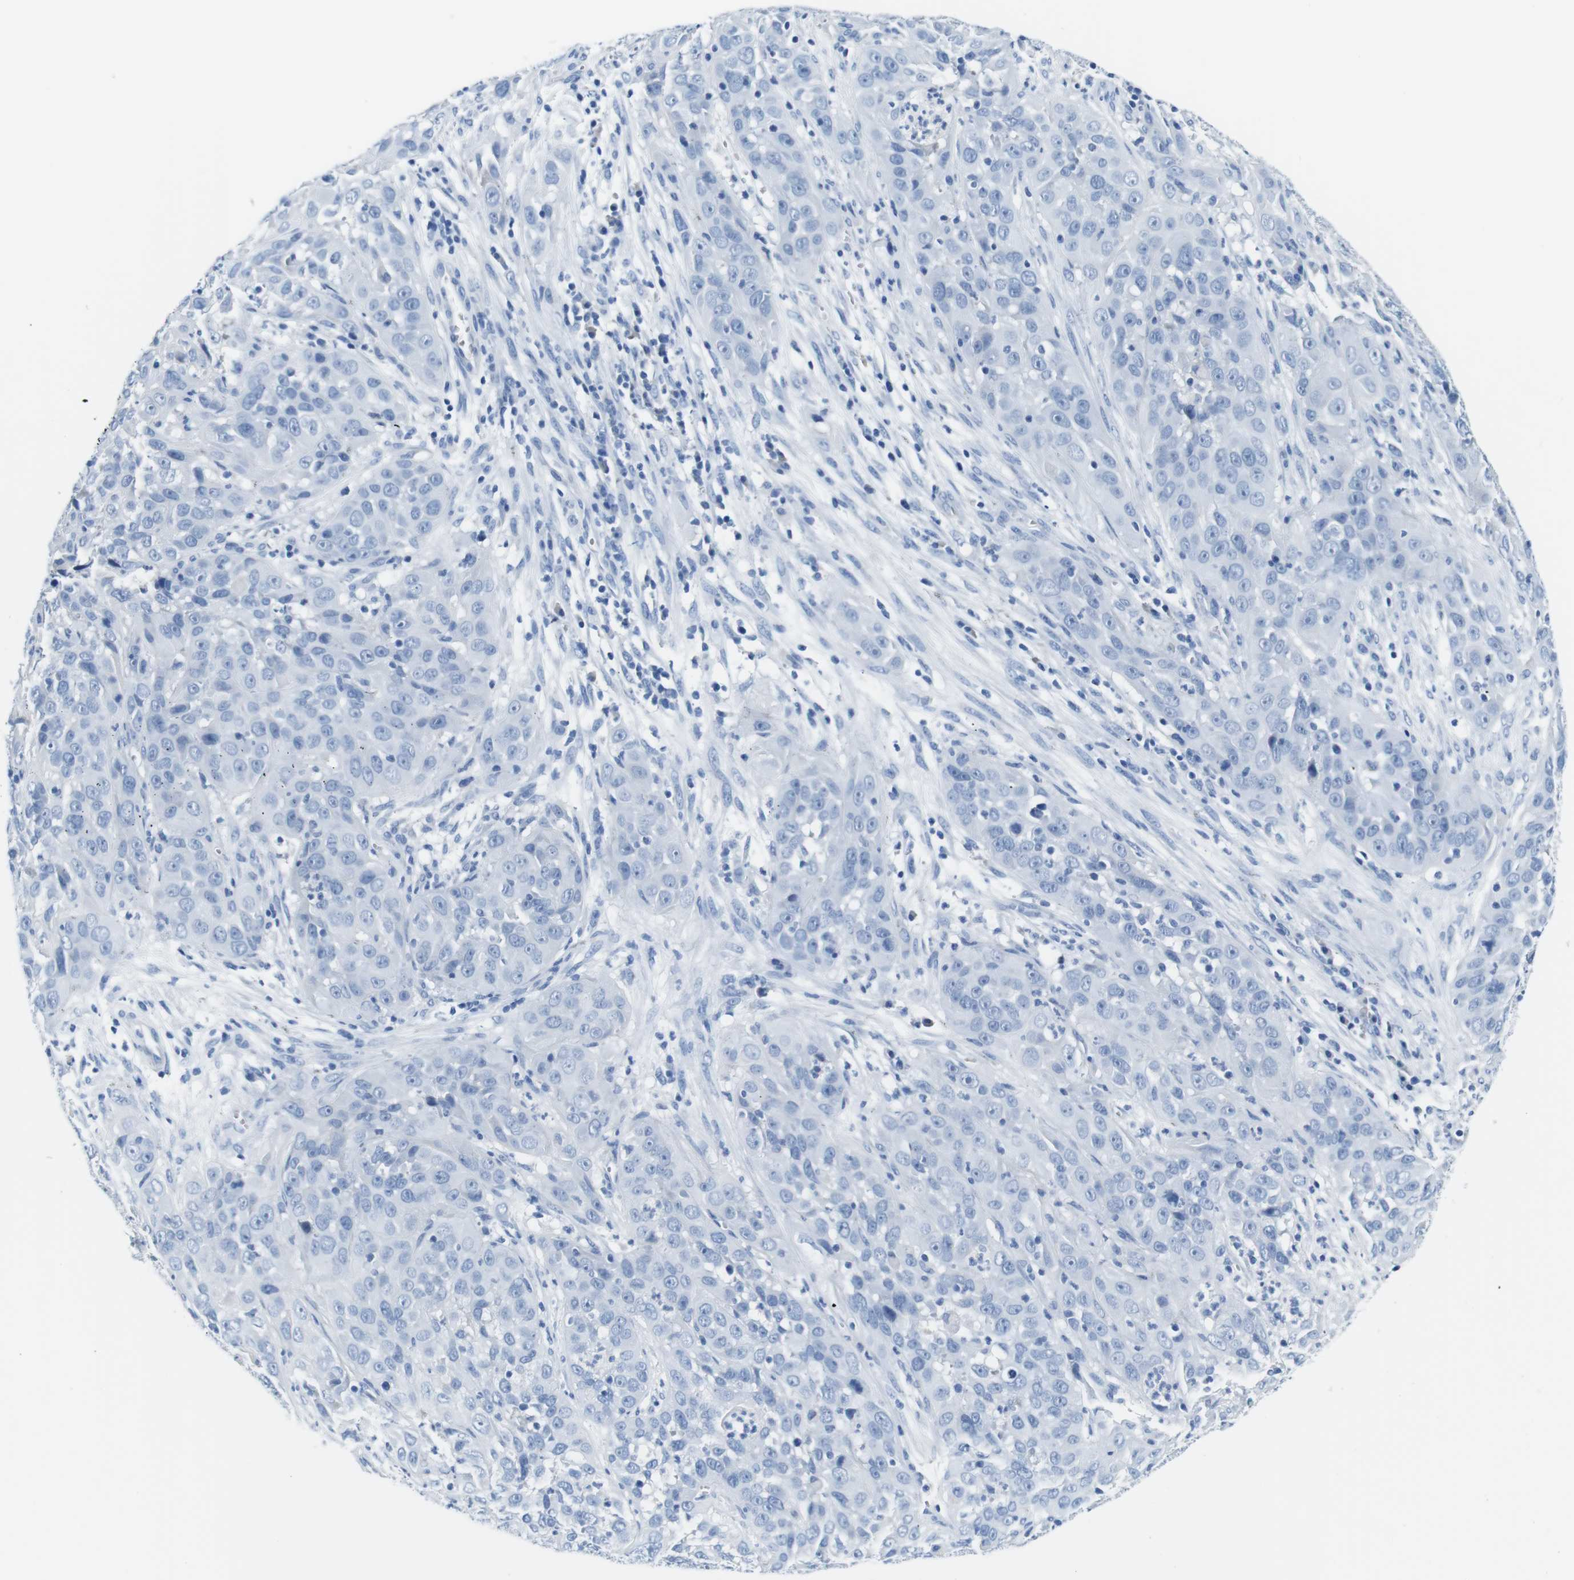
{"staining": {"intensity": "negative", "quantity": "none", "location": "none"}, "tissue": "cervical cancer", "cell_type": "Tumor cells", "image_type": "cancer", "snomed": [{"axis": "morphology", "description": "Squamous cell carcinoma, NOS"}, {"axis": "topography", "description": "Cervix"}], "caption": "Tumor cells show no significant protein expression in cervical squamous cell carcinoma. (DAB IHC, high magnification).", "gene": "IGSF8", "patient": {"sex": "female", "age": 32}}